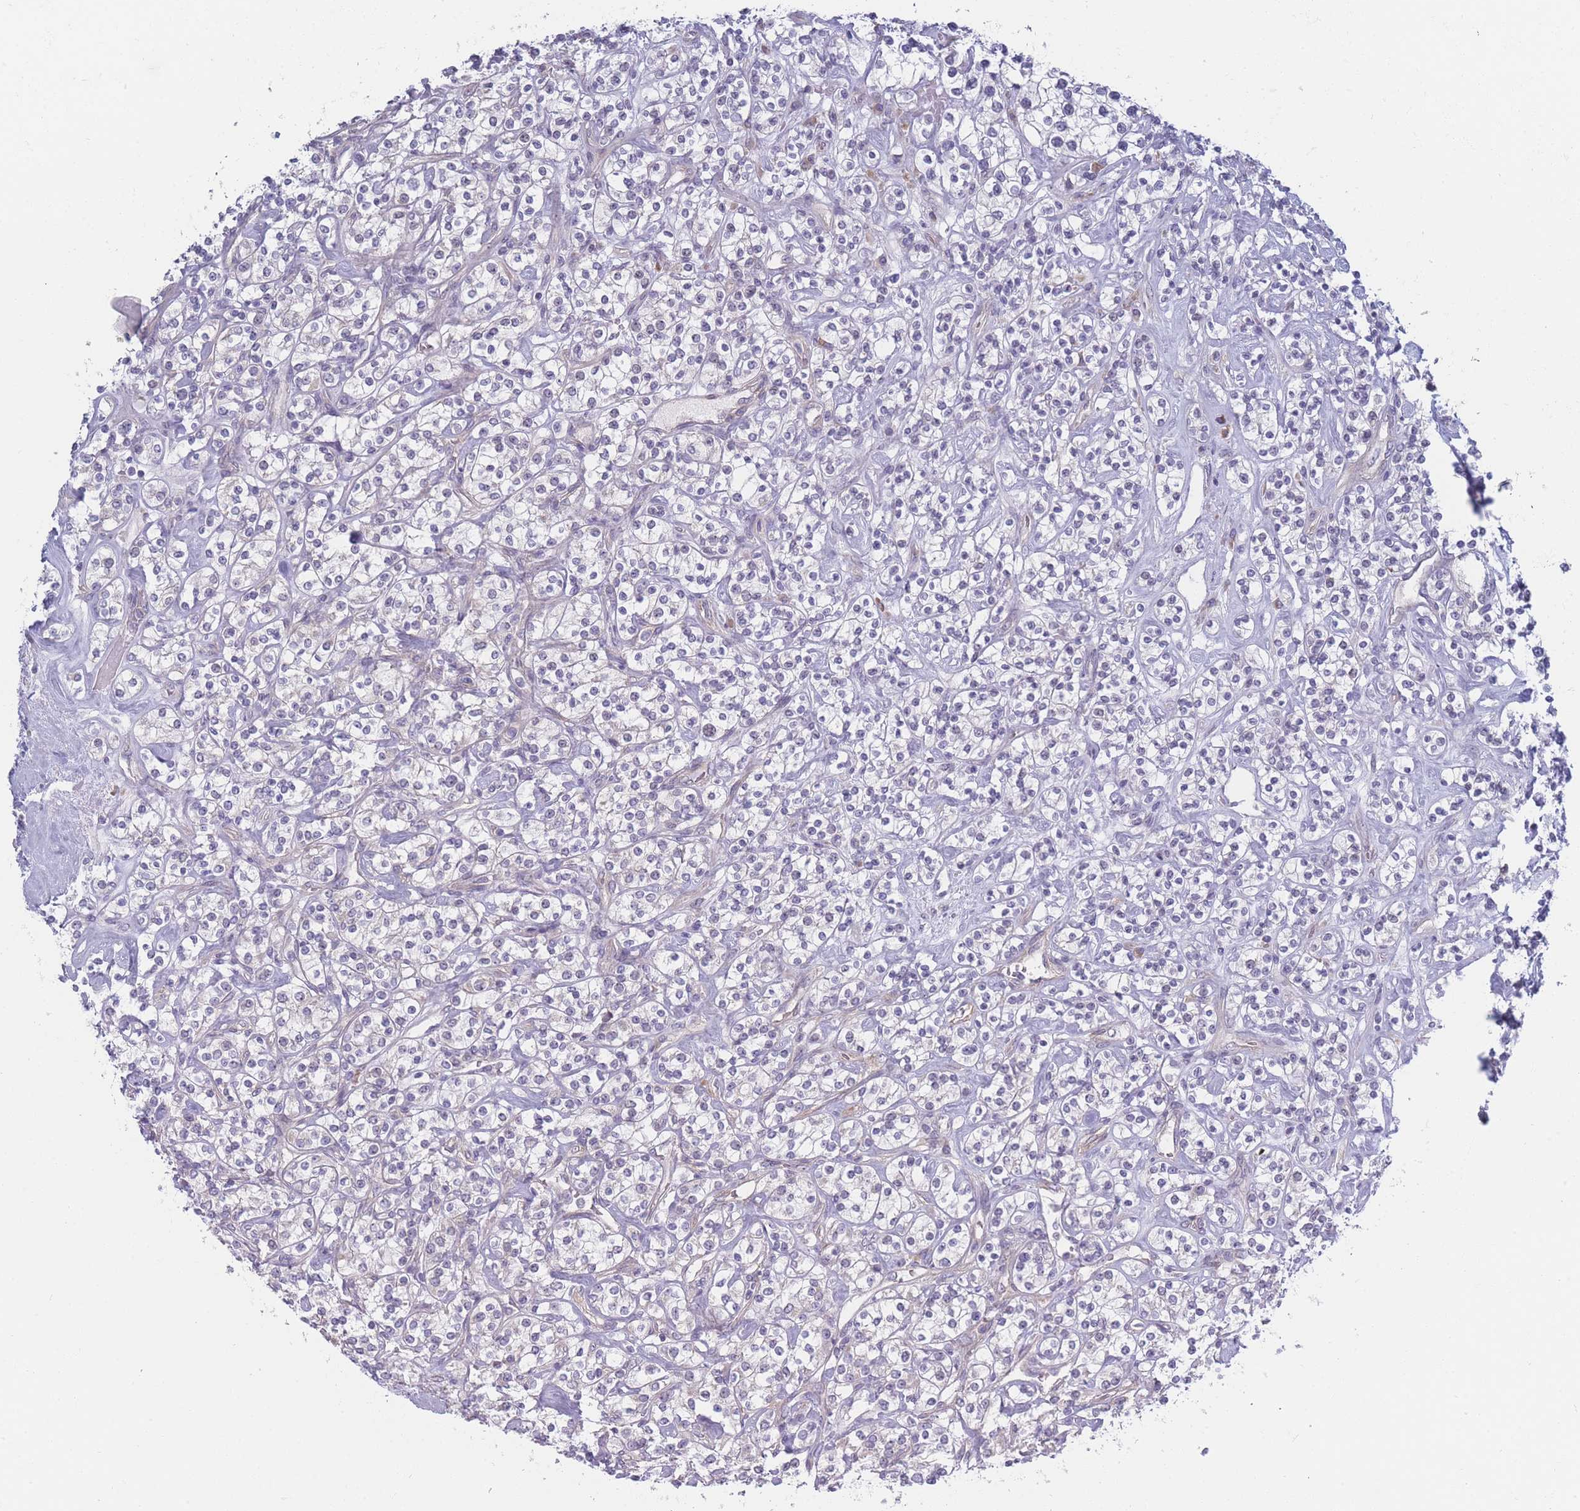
{"staining": {"intensity": "negative", "quantity": "none", "location": "none"}, "tissue": "renal cancer", "cell_type": "Tumor cells", "image_type": "cancer", "snomed": [{"axis": "morphology", "description": "Adenocarcinoma, NOS"}, {"axis": "topography", "description": "Kidney"}], "caption": "A micrograph of human renal cancer (adenocarcinoma) is negative for staining in tumor cells.", "gene": "FAM227B", "patient": {"sex": "male", "age": 77}}